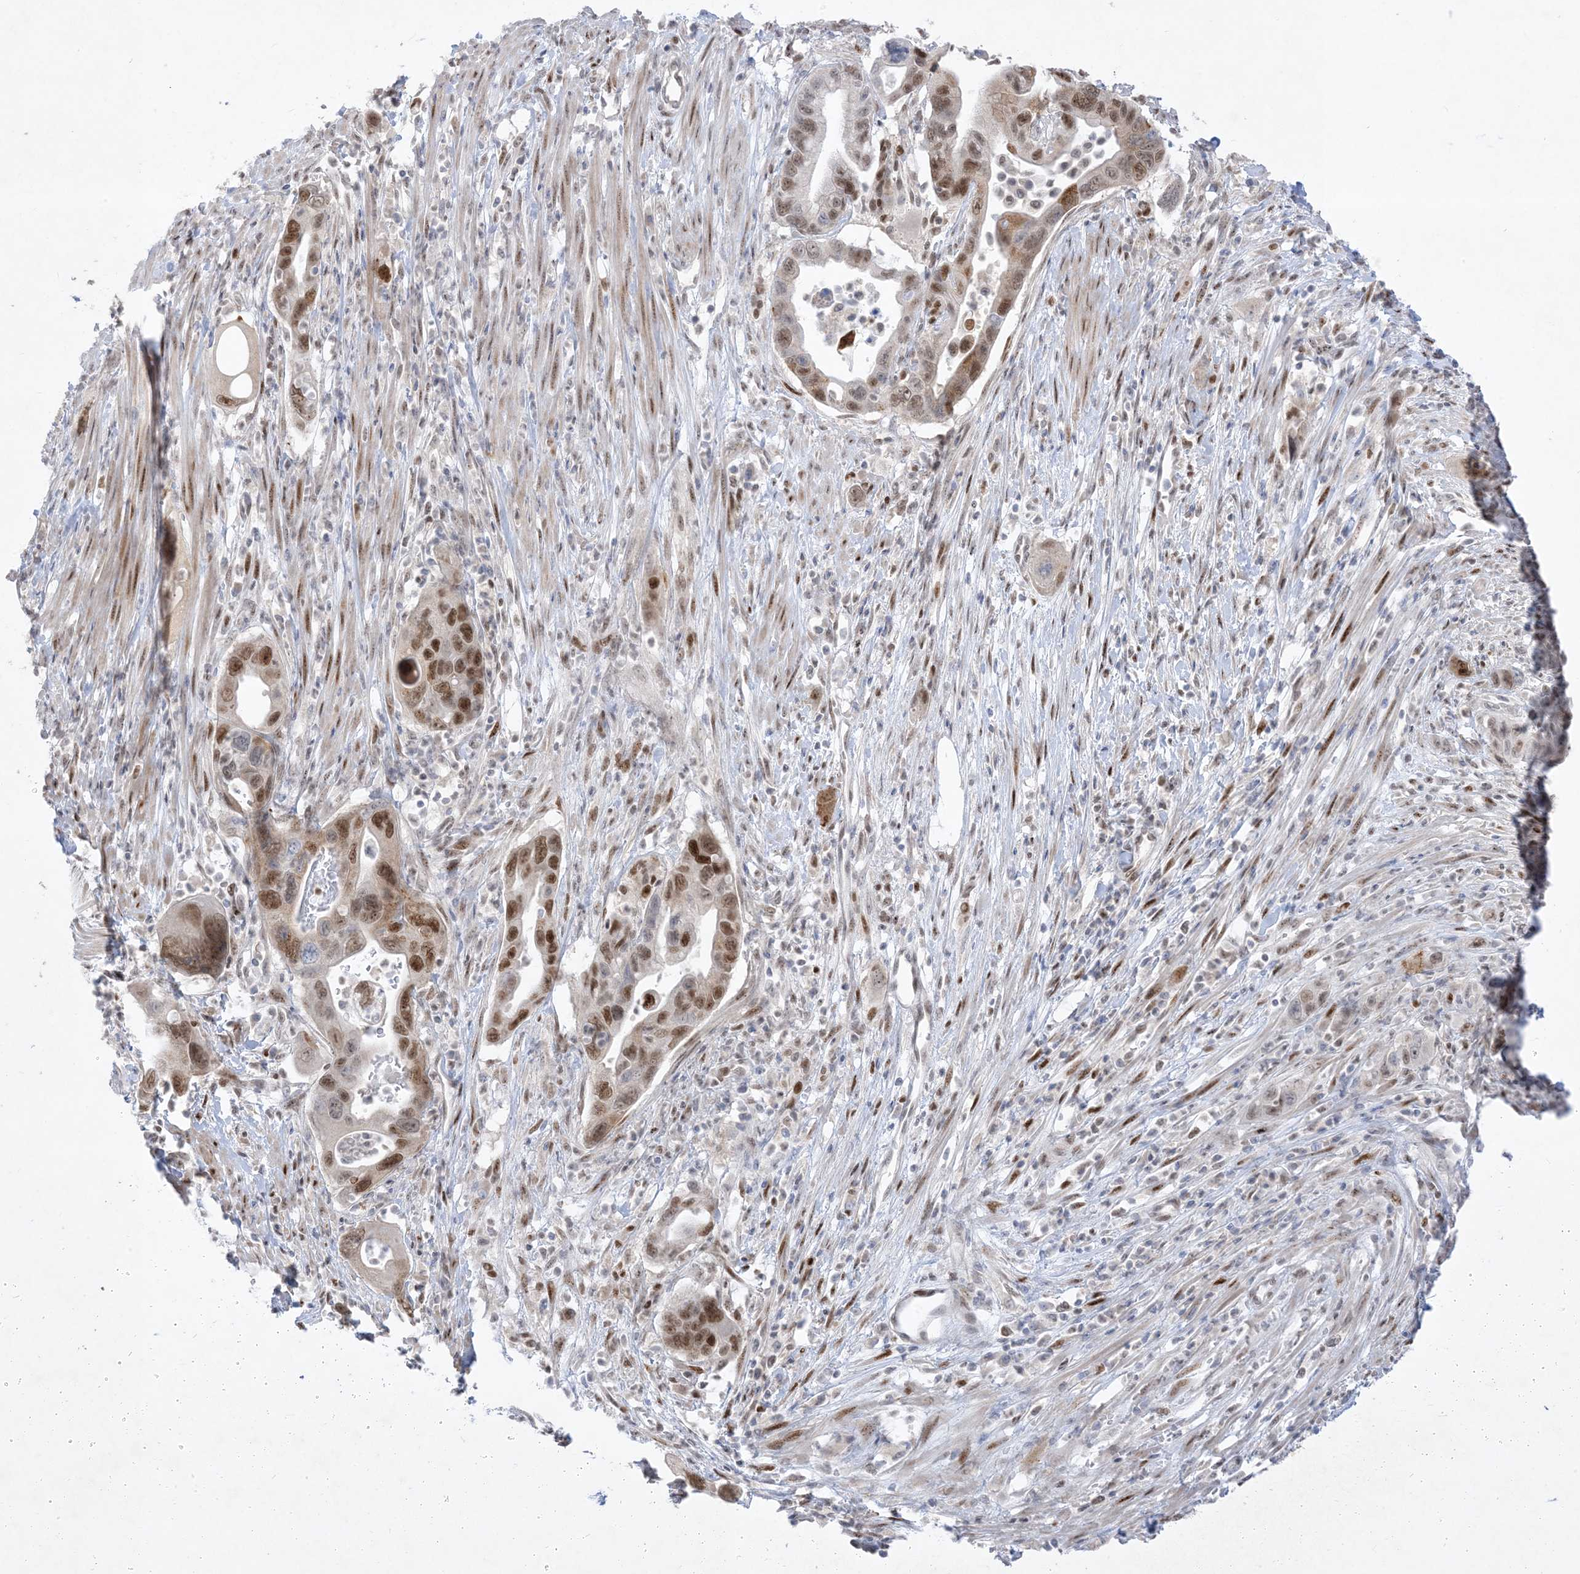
{"staining": {"intensity": "moderate", "quantity": "25%-75%", "location": "nuclear"}, "tissue": "pancreatic cancer", "cell_type": "Tumor cells", "image_type": "cancer", "snomed": [{"axis": "morphology", "description": "Adenocarcinoma, NOS"}, {"axis": "topography", "description": "Pancreas"}], "caption": "Human adenocarcinoma (pancreatic) stained with a protein marker reveals moderate staining in tumor cells.", "gene": "BHLHE40", "patient": {"sex": "female", "age": 71}}